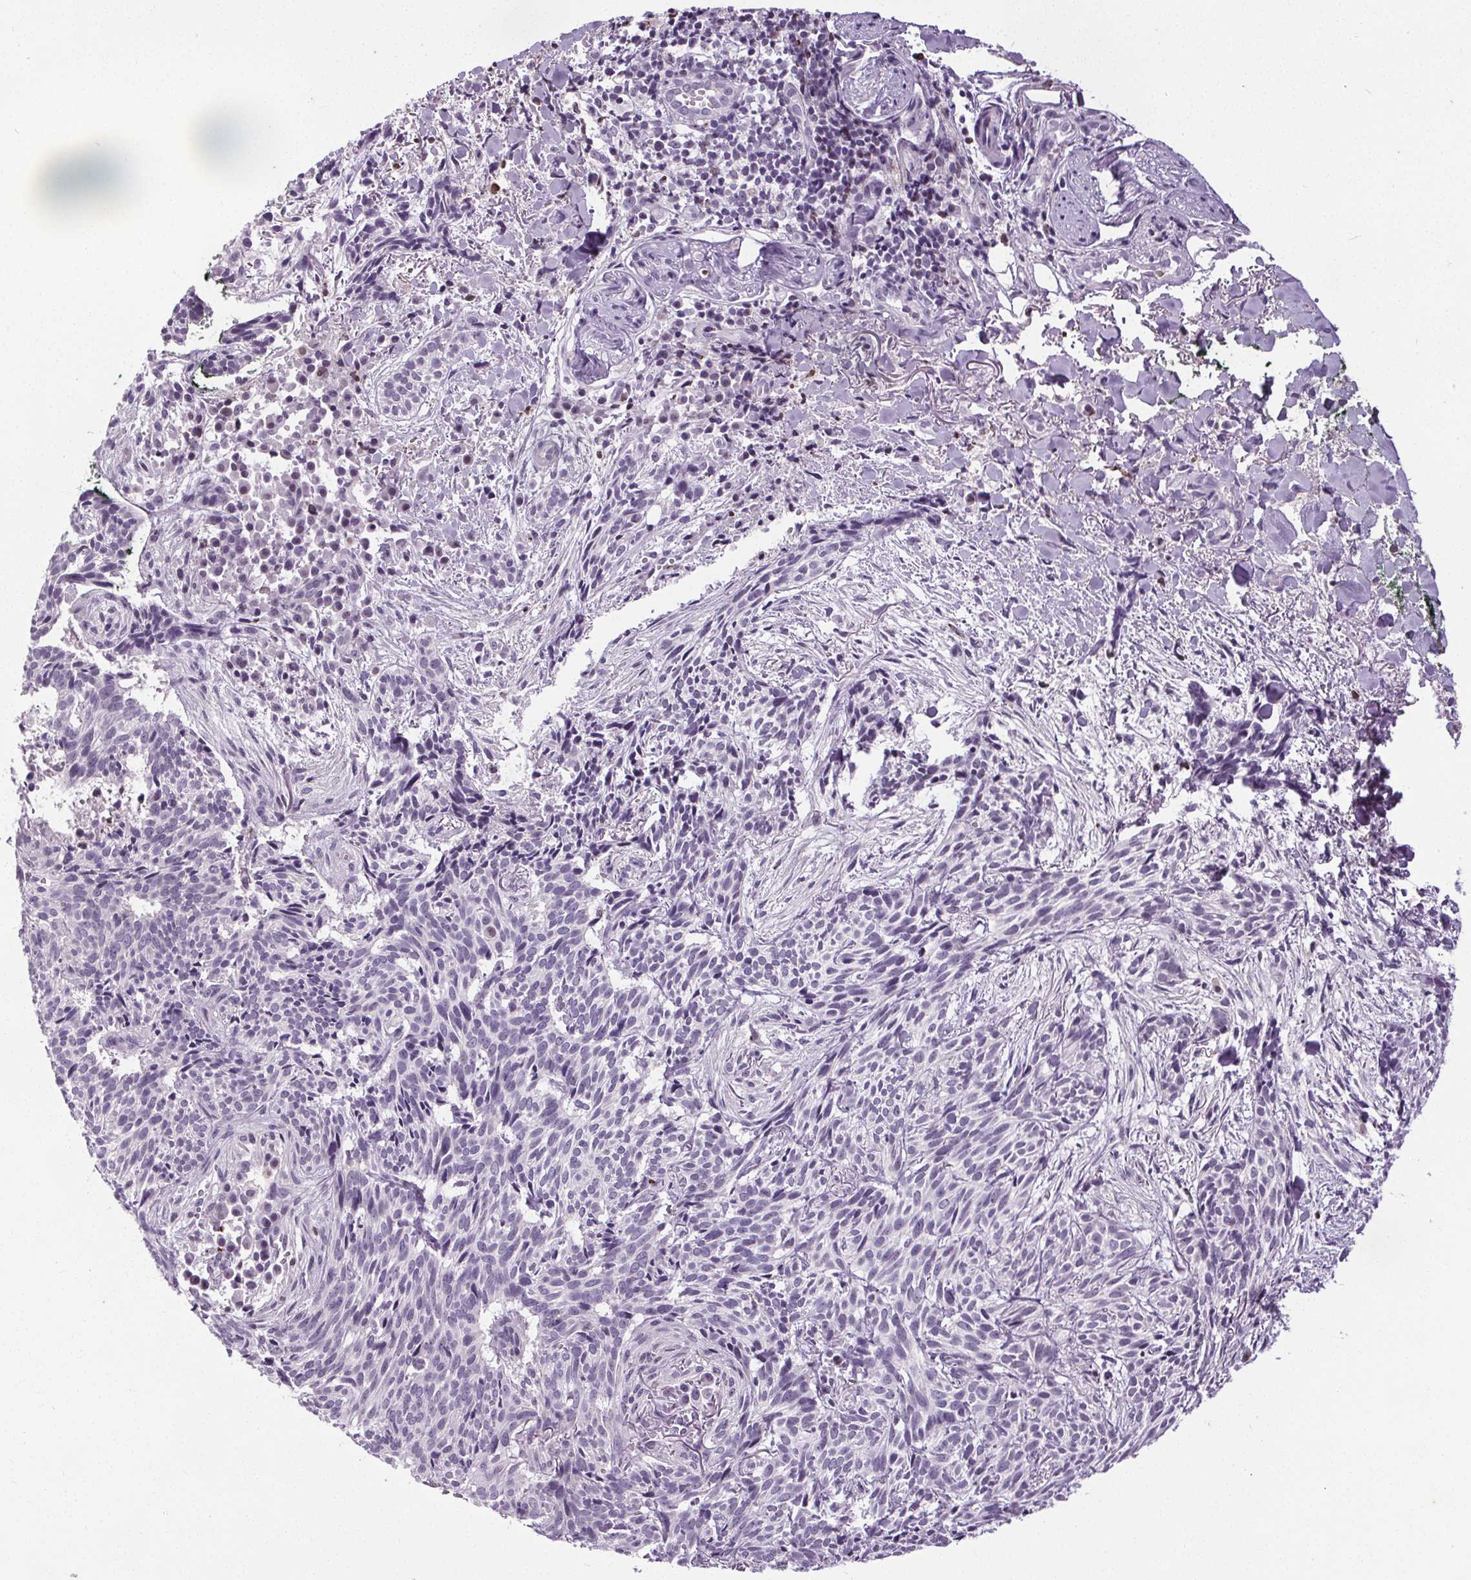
{"staining": {"intensity": "negative", "quantity": "none", "location": "none"}, "tissue": "skin cancer", "cell_type": "Tumor cells", "image_type": "cancer", "snomed": [{"axis": "morphology", "description": "Basal cell carcinoma"}, {"axis": "topography", "description": "Skin"}], "caption": "High power microscopy photomicrograph of an immunohistochemistry image of skin cancer, revealing no significant positivity in tumor cells.", "gene": "TMEM240", "patient": {"sex": "male", "age": 71}}